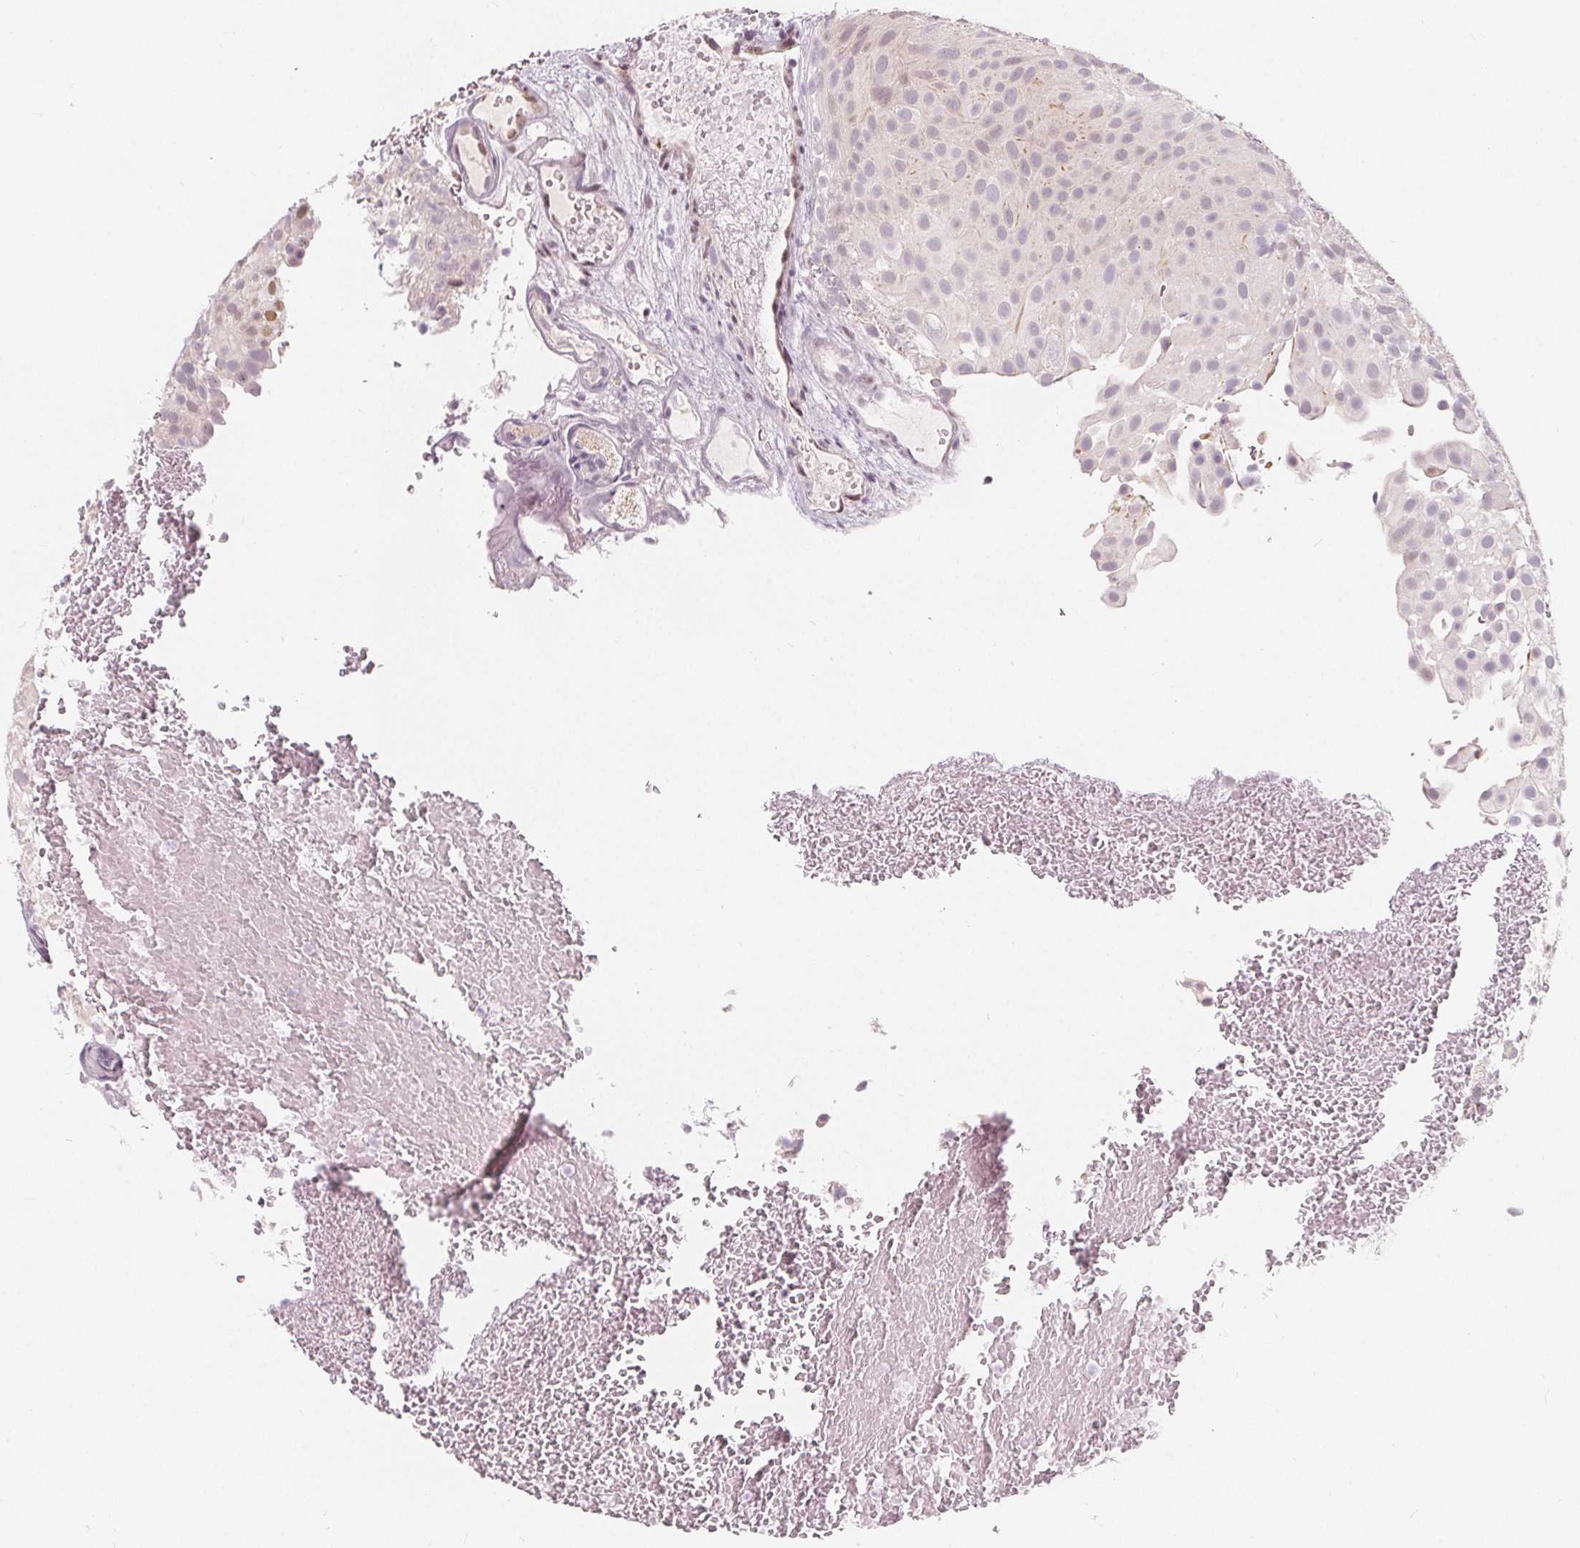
{"staining": {"intensity": "negative", "quantity": "none", "location": "none"}, "tissue": "urothelial cancer", "cell_type": "Tumor cells", "image_type": "cancer", "snomed": [{"axis": "morphology", "description": "Urothelial carcinoma, Low grade"}, {"axis": "topography", "description": "Urinary bladder"}], "caption": "DAB immunohistochemical staining of urothelial cancer demonstrates no significant positivity in tumor cells.", "gene": "DRC3", "patient": {"sex": "male", "age": 78}}